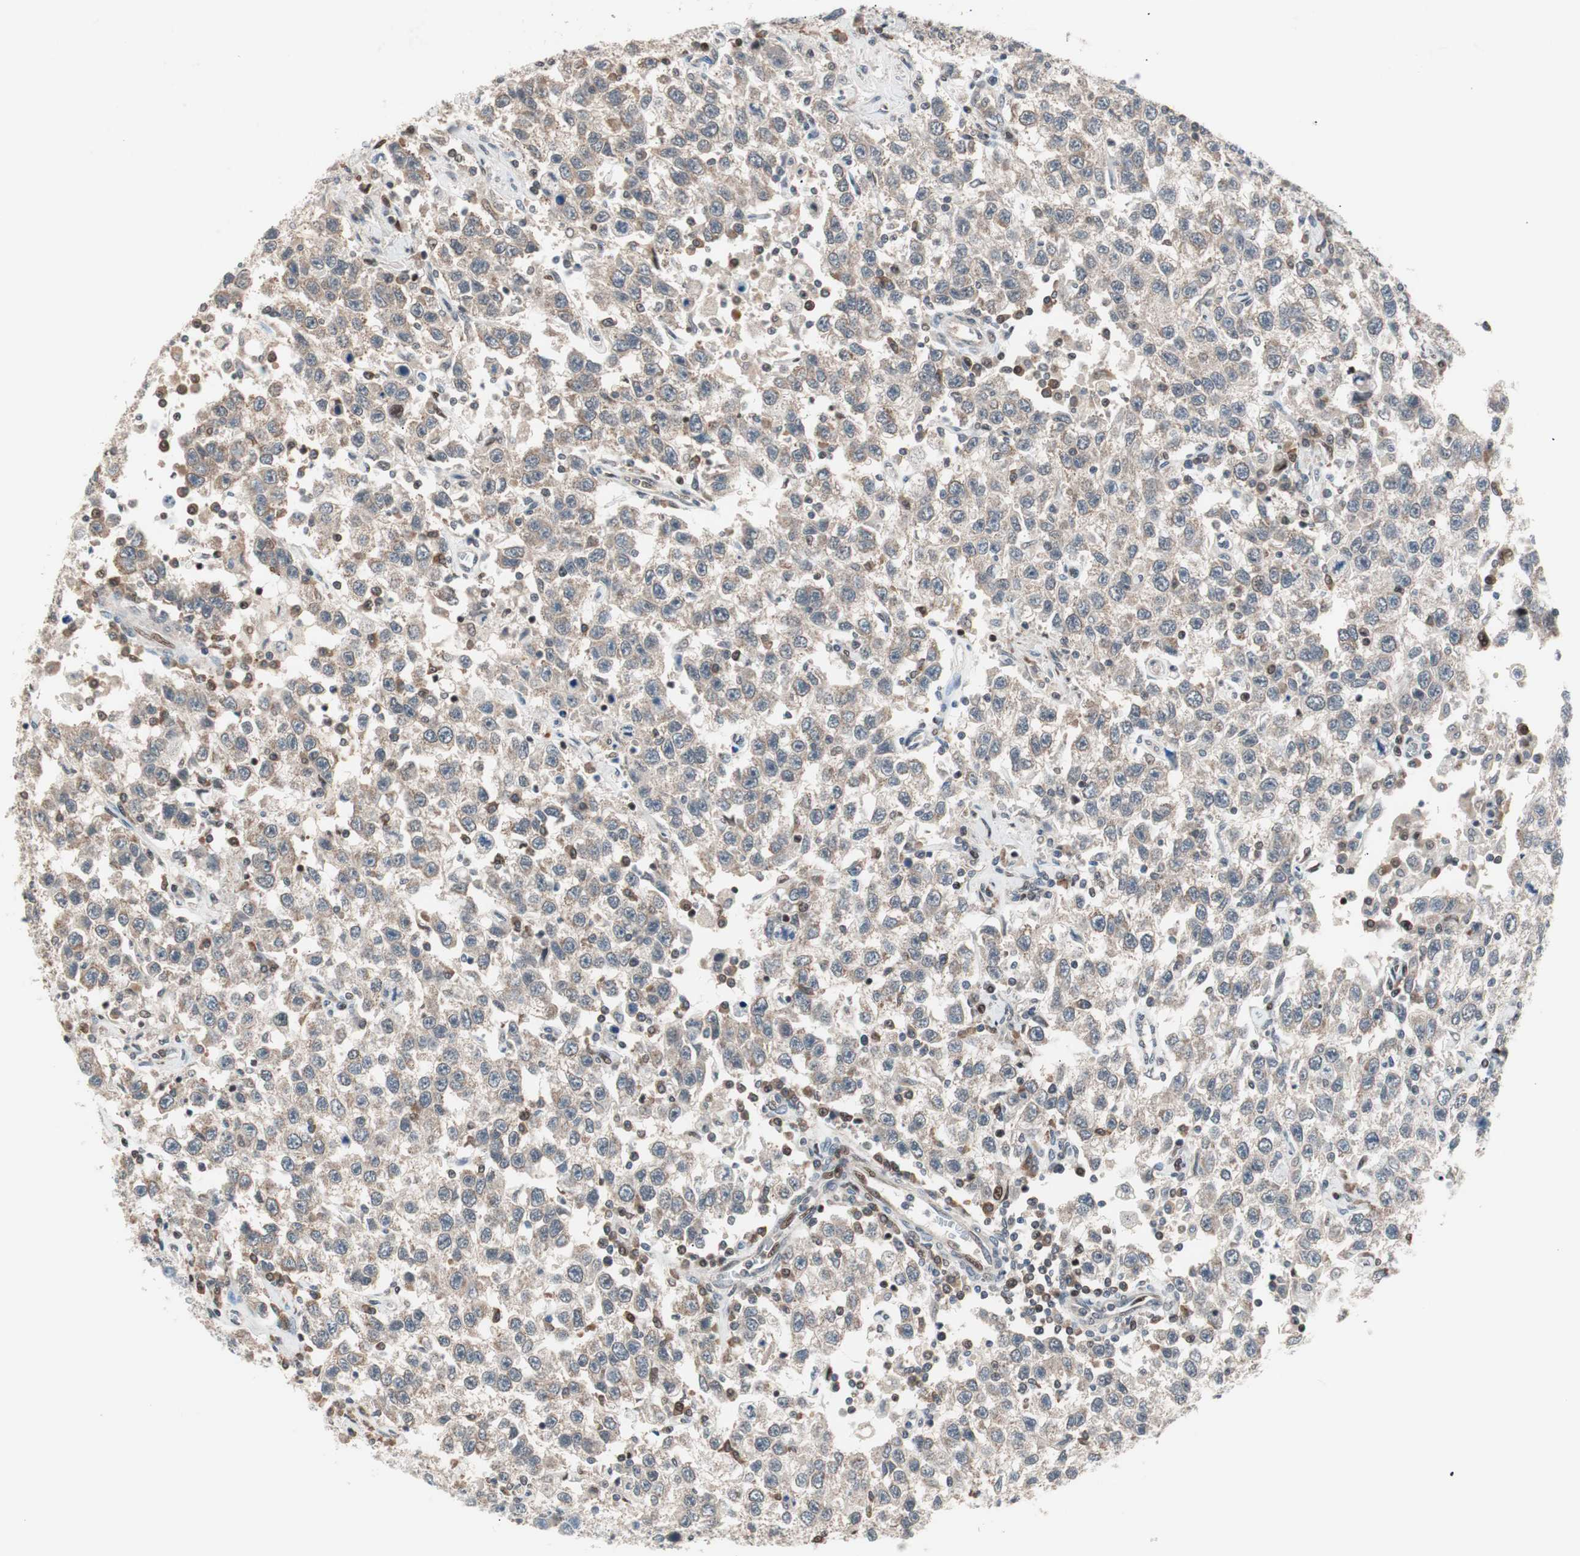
{"staining": {"intensity": "weak", "quantity": "25%-75%", "location": "cytoplasmic/membranous"}, "tissue": "testis cancer", "cell_type": "Tumor cells", "image_type": "cancer", "snomed": [{"axis": "morphology", "description": "Seminoma, NOS"}, {"axis": "topography", "description": "Testis"}], "caption": "About 25%-75% of tumor cells in human seminoma (testis) exhibit weak cytoplasmic/membranous protein staining as visualized by brown immunohistochemical staining.", "gene": "POLH", "patient": {"sex": "male", "age": 41}}